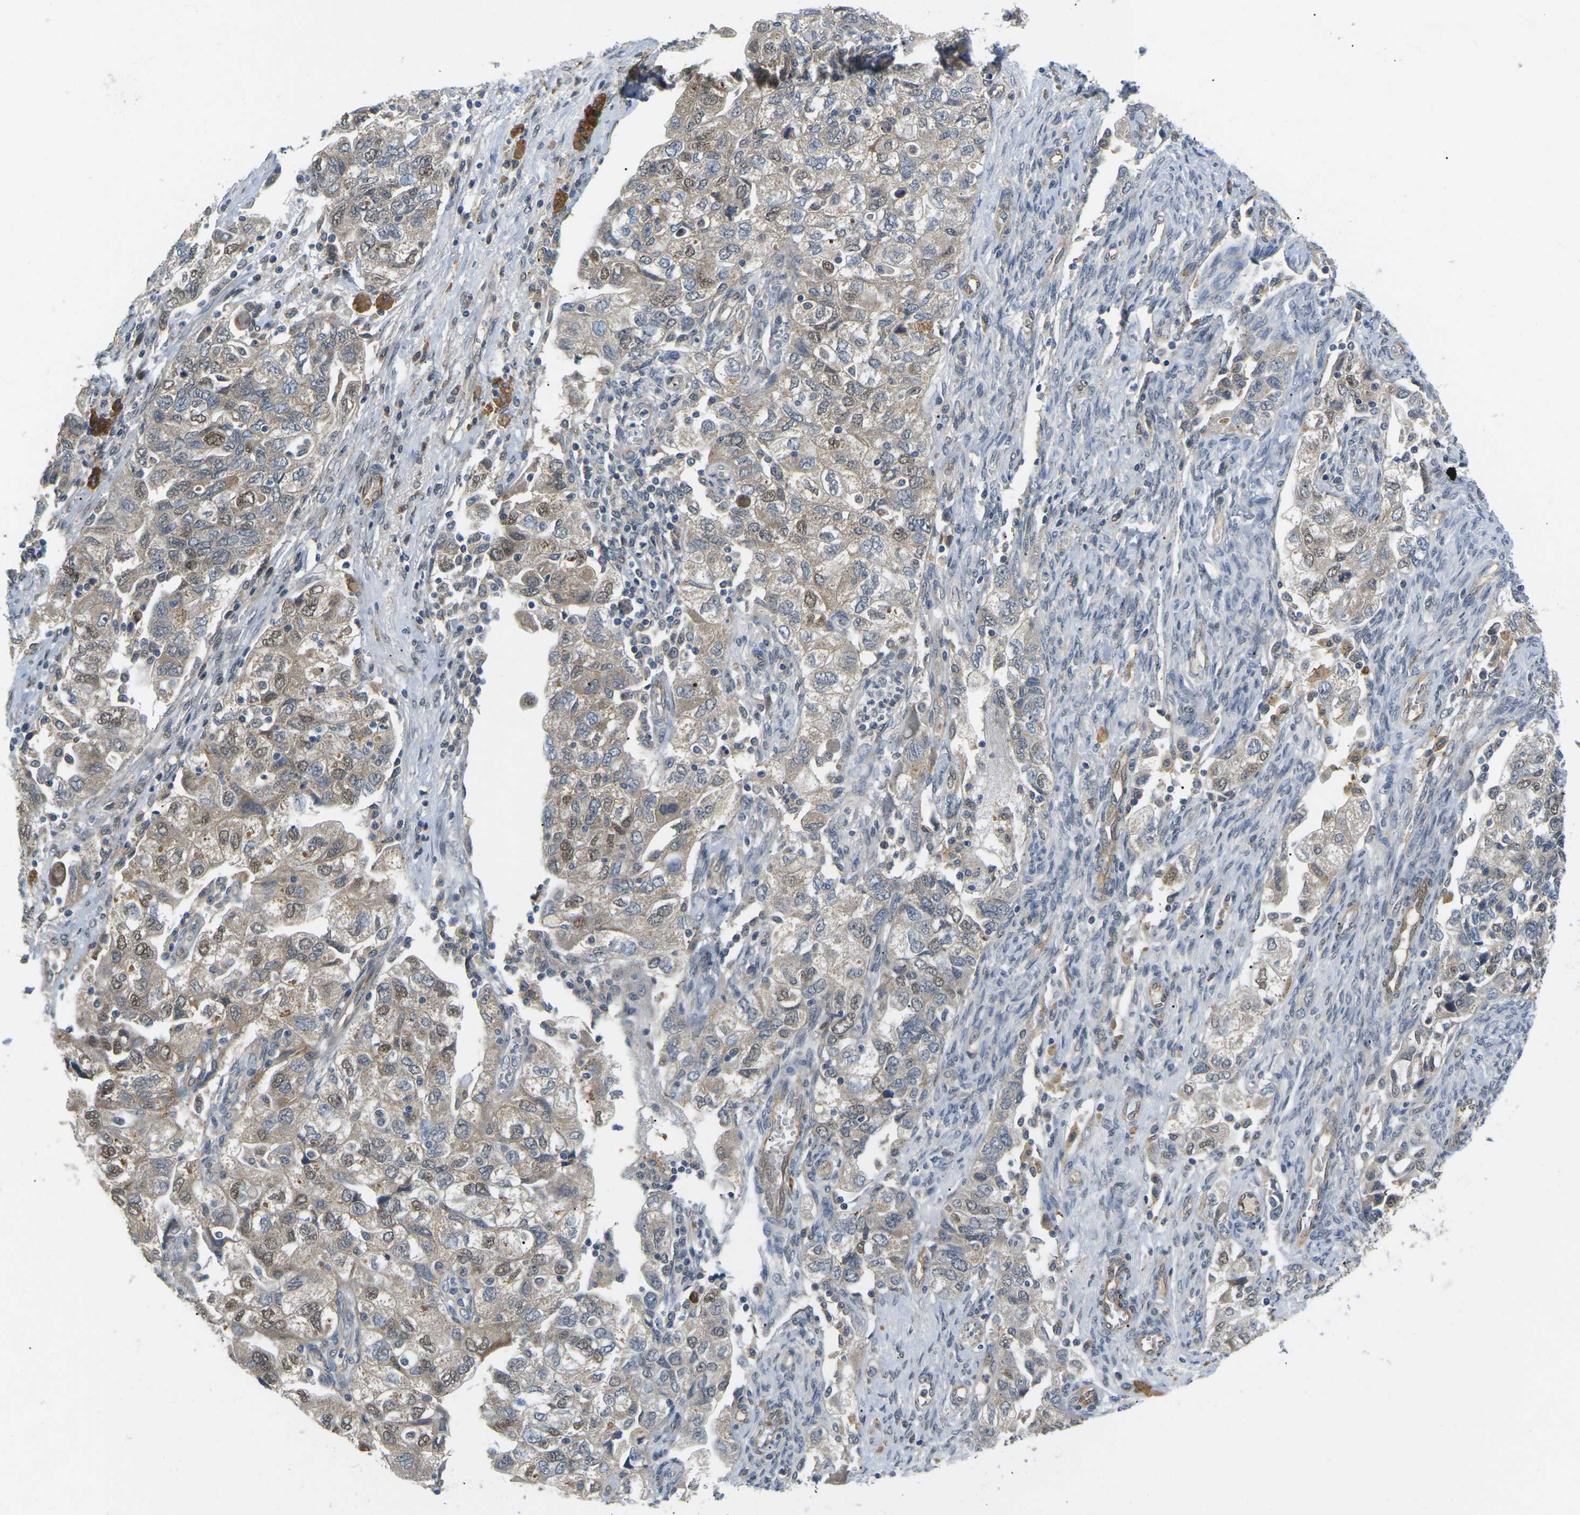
{"staining": {"intensity": "weak", "quantity": "25%-75%", "location": "cytoplasmic/membranous,nuclear"}, "tissue": "ovarian cancer", "cell_type": "Tumor cells", "image_type": "cancer", "snomed": [{"axis": "morphology", "description": "Carcinoma, NOS"}, {"axis": "morphology", "description": "Cystadenocarcinoma, serous, NOS"}, {"axis": "topography", "description": "Ovary"}], "caption": "Protein staining of serous cystadenocarcinoma (ovarian) tissue displays weak cytoplasmic/membranous and nuclear positivity in approximately 25%-75% of tumor cells. The staining was performed using DAB to visualize the protein expression in brown, while the nuclei were stained in blue with hematoxylin (Magnification: 20x).", "gene": "ERBB4", "patient": {"sex": "female", "age": 69}}